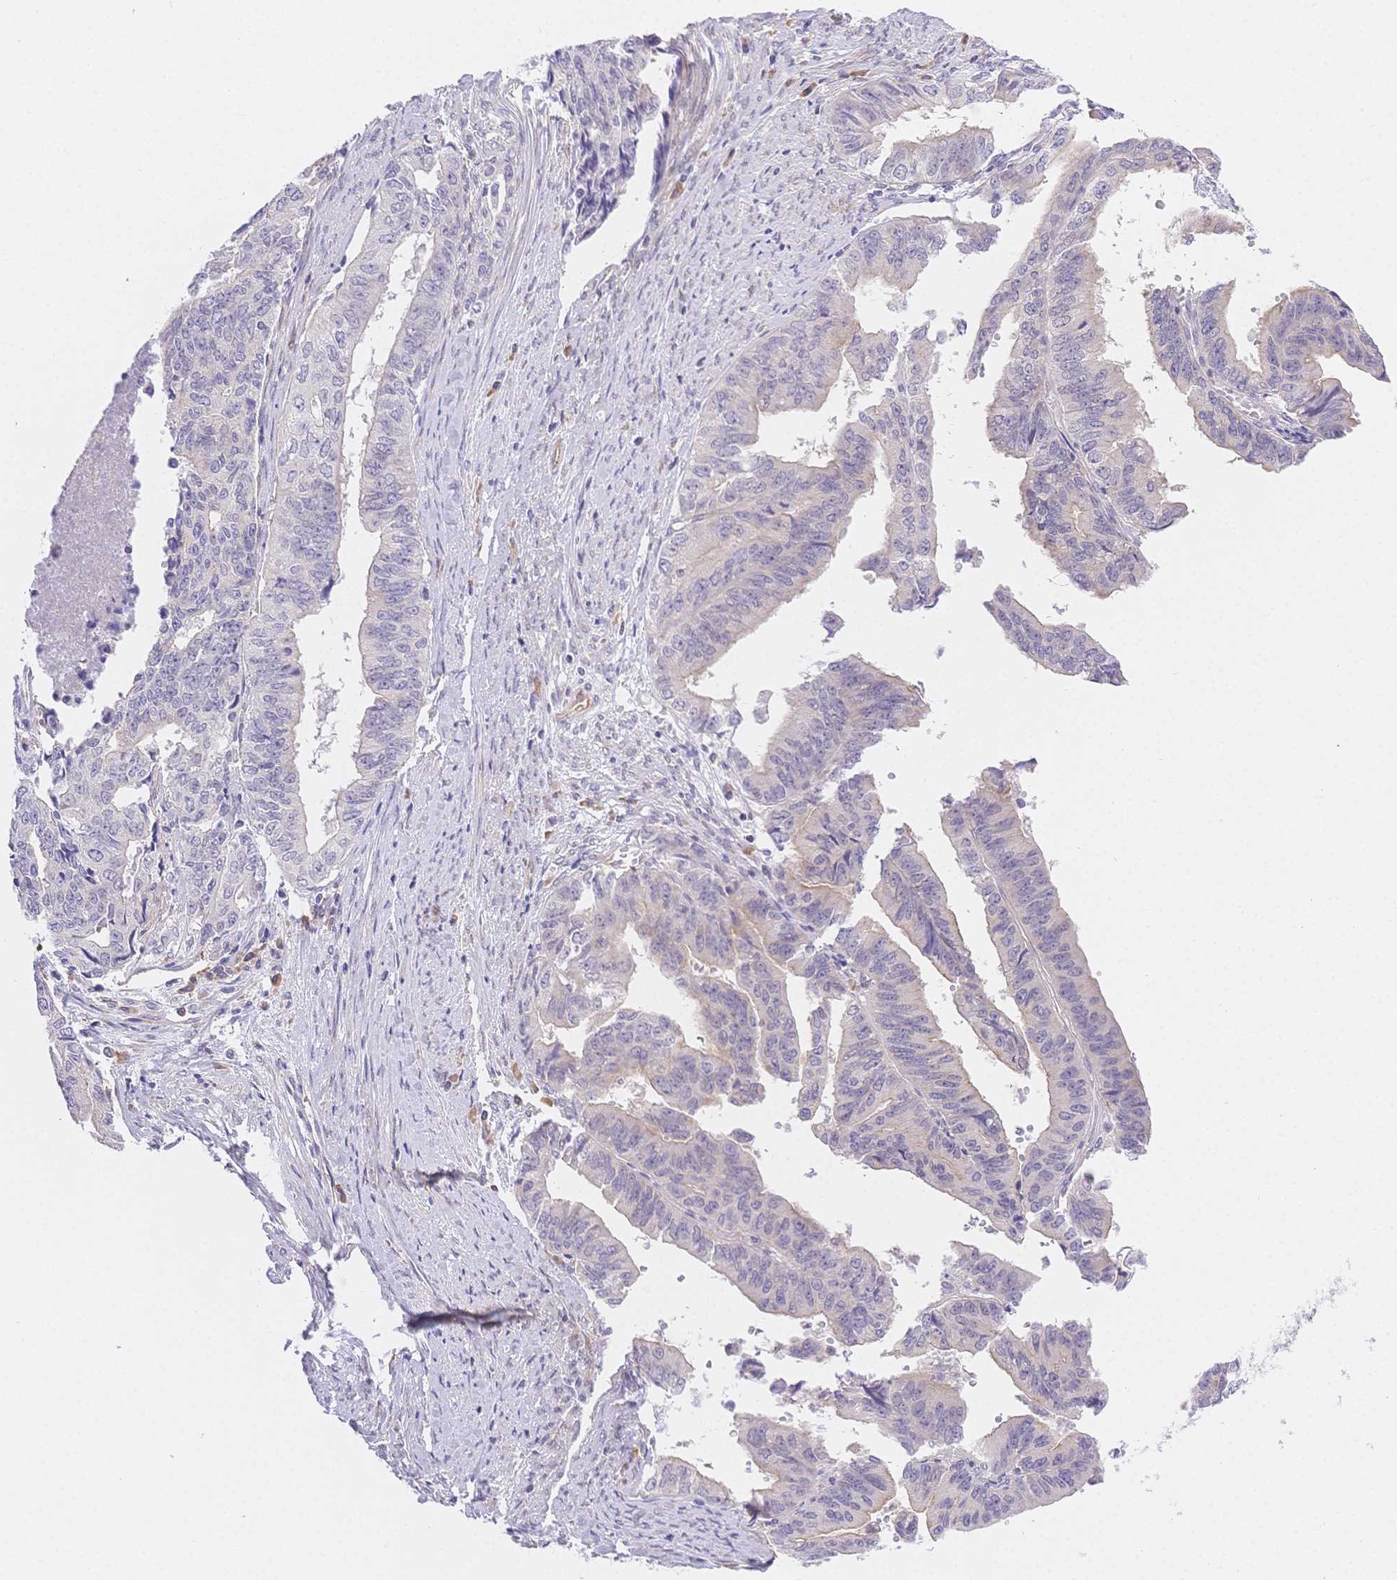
{"staining": {"intensity": "negative", "quantity": "none", "location": "none"}, "tissue": "endometrial cancer", "cell_type": "Tumor cells", "image_type": "cancer", "snomed": [{"axis": "morphology", "description": "Adenocarcinoma, NOS"}, {"axis": "topography", "description": "Endometrium"}], "caption": "Immunohistochemistry (IHC) histopathology image of neoplastic tissue: adenocarcinoma (endometrial) stained with DAB (3,3'-diaminobenzidine) demonstrates no significant protein expression in tumor cells. (DAB (3,3'-diaminobenzidine) immunohistochemistry (IHC), high magnification).", "gene": "CSN1S1", "patient": {"sex": "female", "age": 65}}